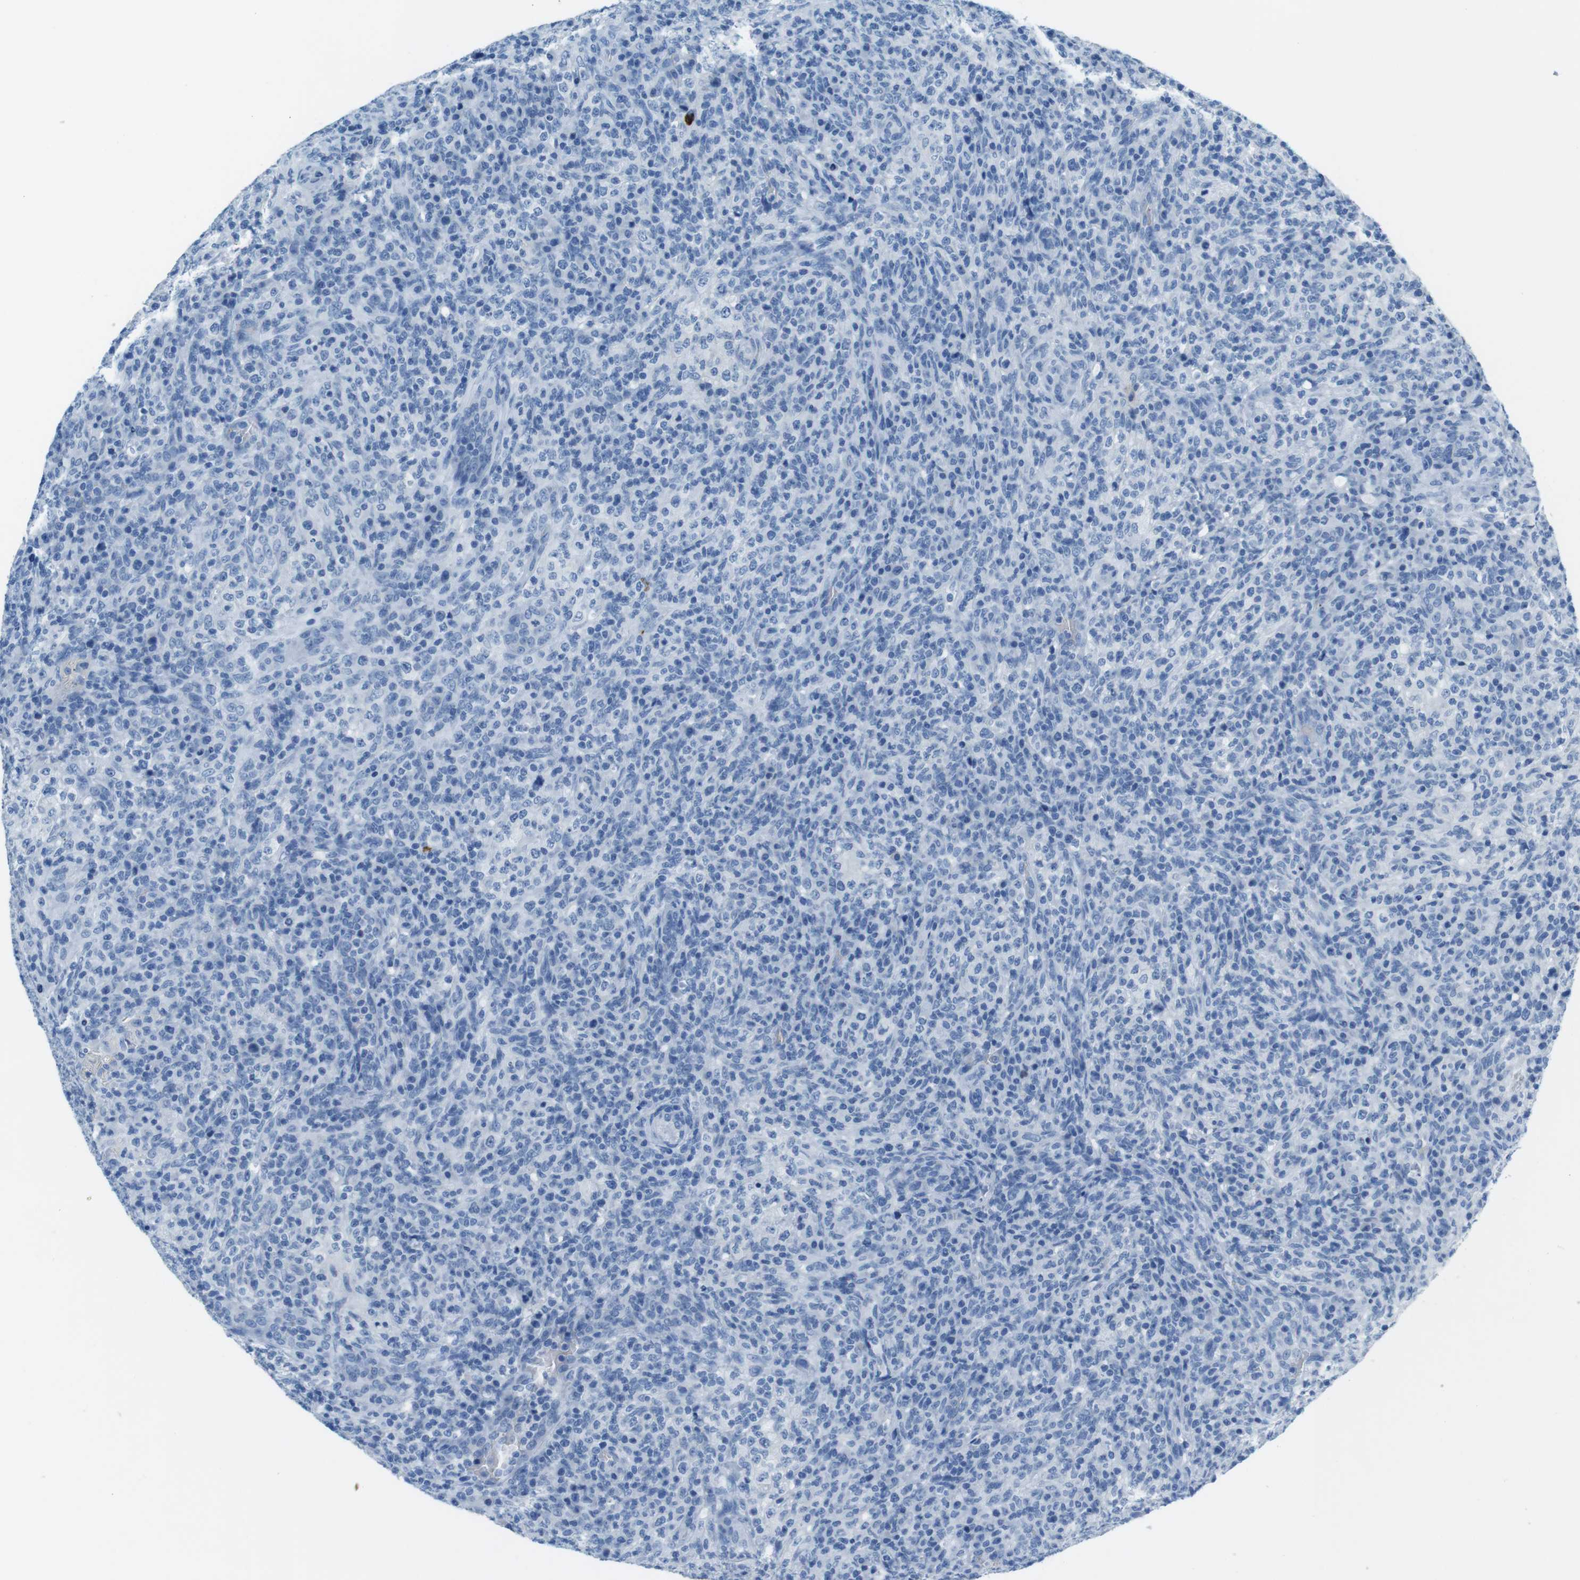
{"staining": {"intensity": "negative", "quantity": "none", "location": "none"}, "tissue": "lymphoma", "cell_type": "Tumor cells", "image_type": "cancer", "snomed": [{"axis": "morphology", "description": "Malignant lymphoma, non-Hodgkin's type, High grade"}, {"axis": "topography", "description": "Lymph node"}], "caption": "Micrograph shows no significant protein staining in tumor cells of malignant lymphoma, non-Hodgkin's type (high-grade).", "gene": "TFAP2C", "patient": {"sex": "female", "age": 76}}